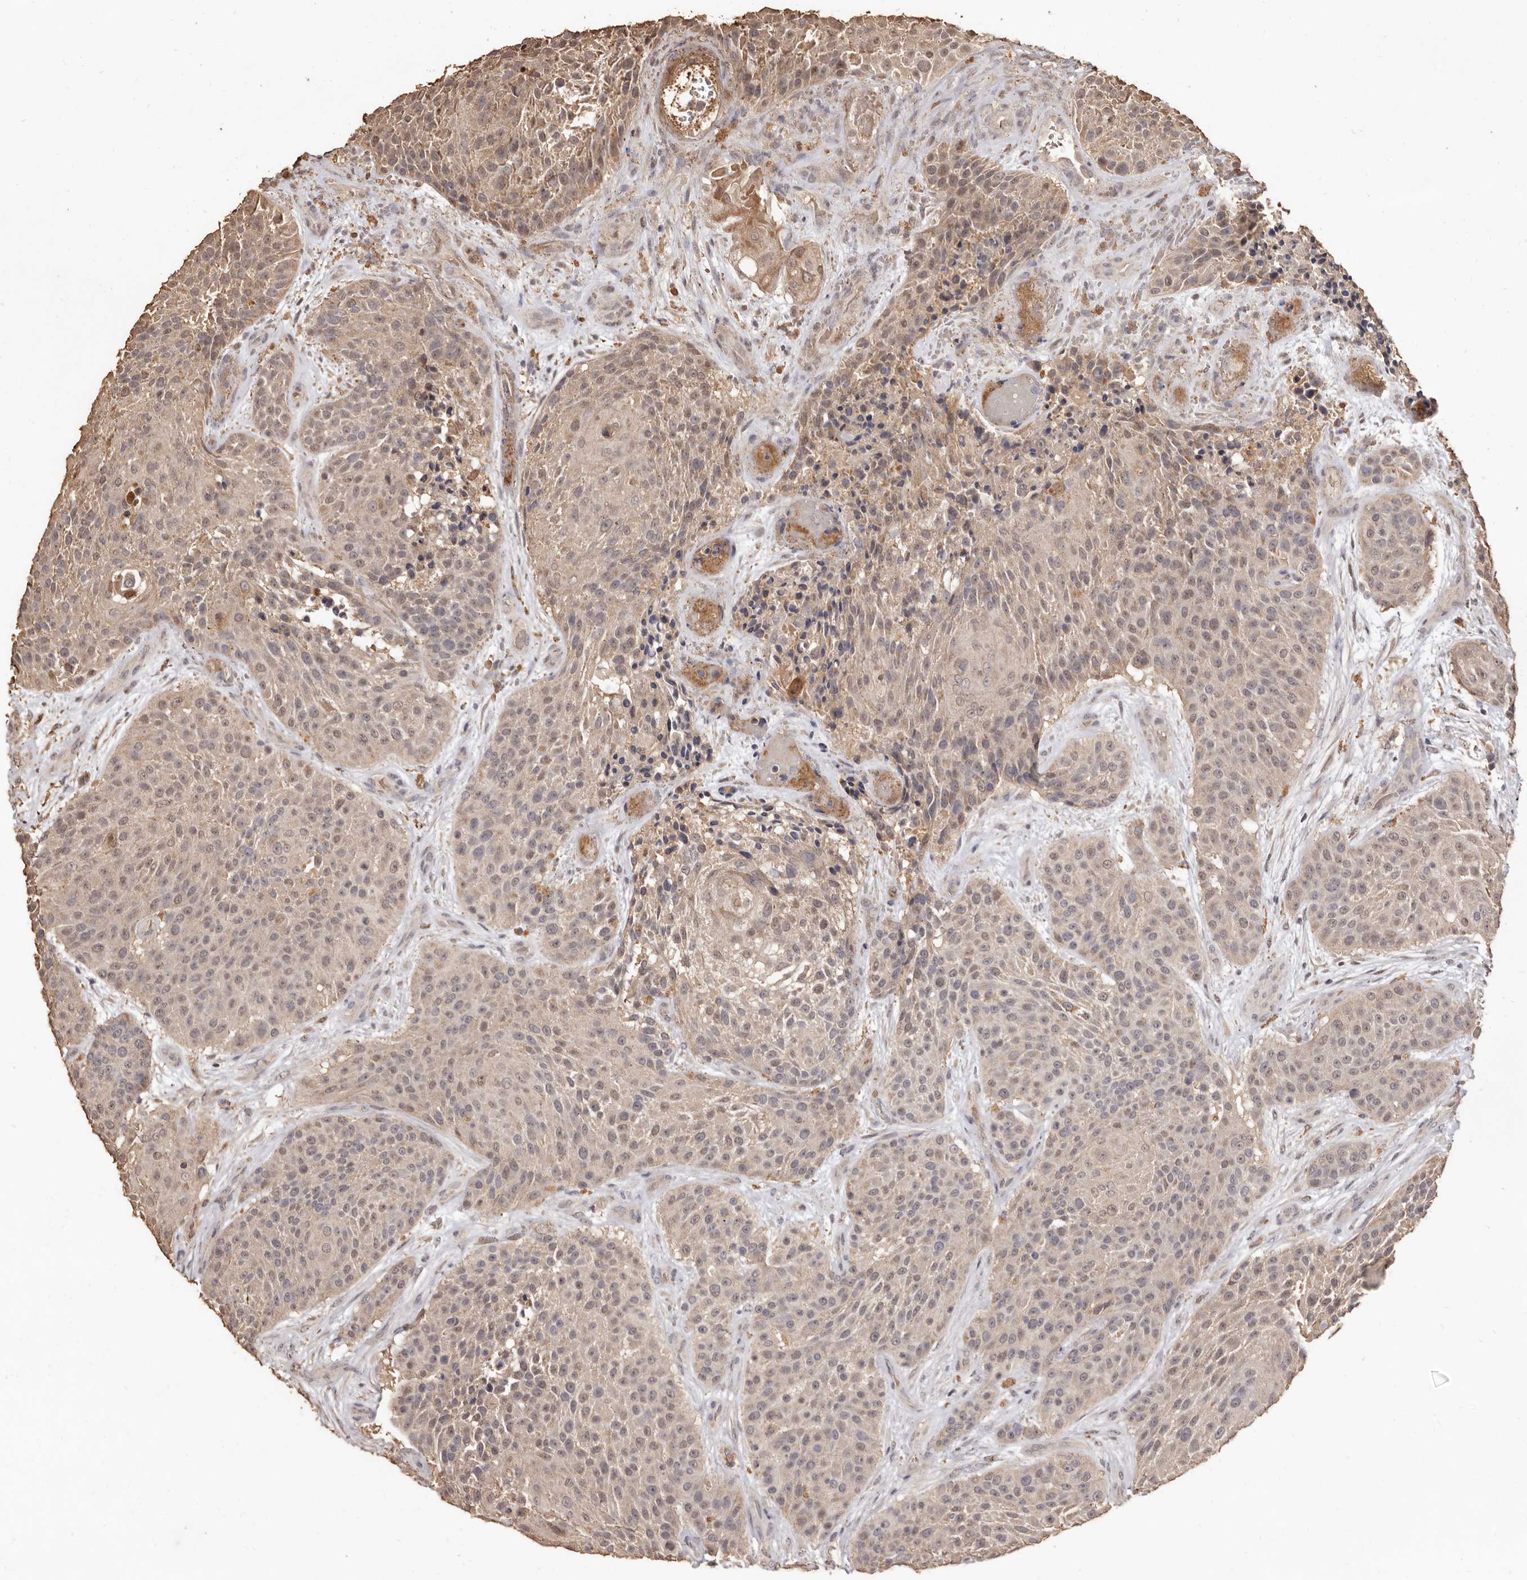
{"staining": {"intensity": "weak", "quantity": "<25%", "location": "cytoplasmic/membranous,nuclear"}, "tissue": "urothelial cancer", "cell_type": "Tumor cells", "image_type": "cancer", "snomed": [{"axis": "morphology", "description": "Urothelial carcinoma, High grade"}, {"axis": "topography", "description": "Urinary bladder"}], "caption": "Immunohistochemistry of high-grade urothelial carcinoma shows no positivity in tumor cells. (IHC, brightfield microscopy, high magnification).", "gene": "INAVA", "patient": {"sex": "female", "age": 63}}